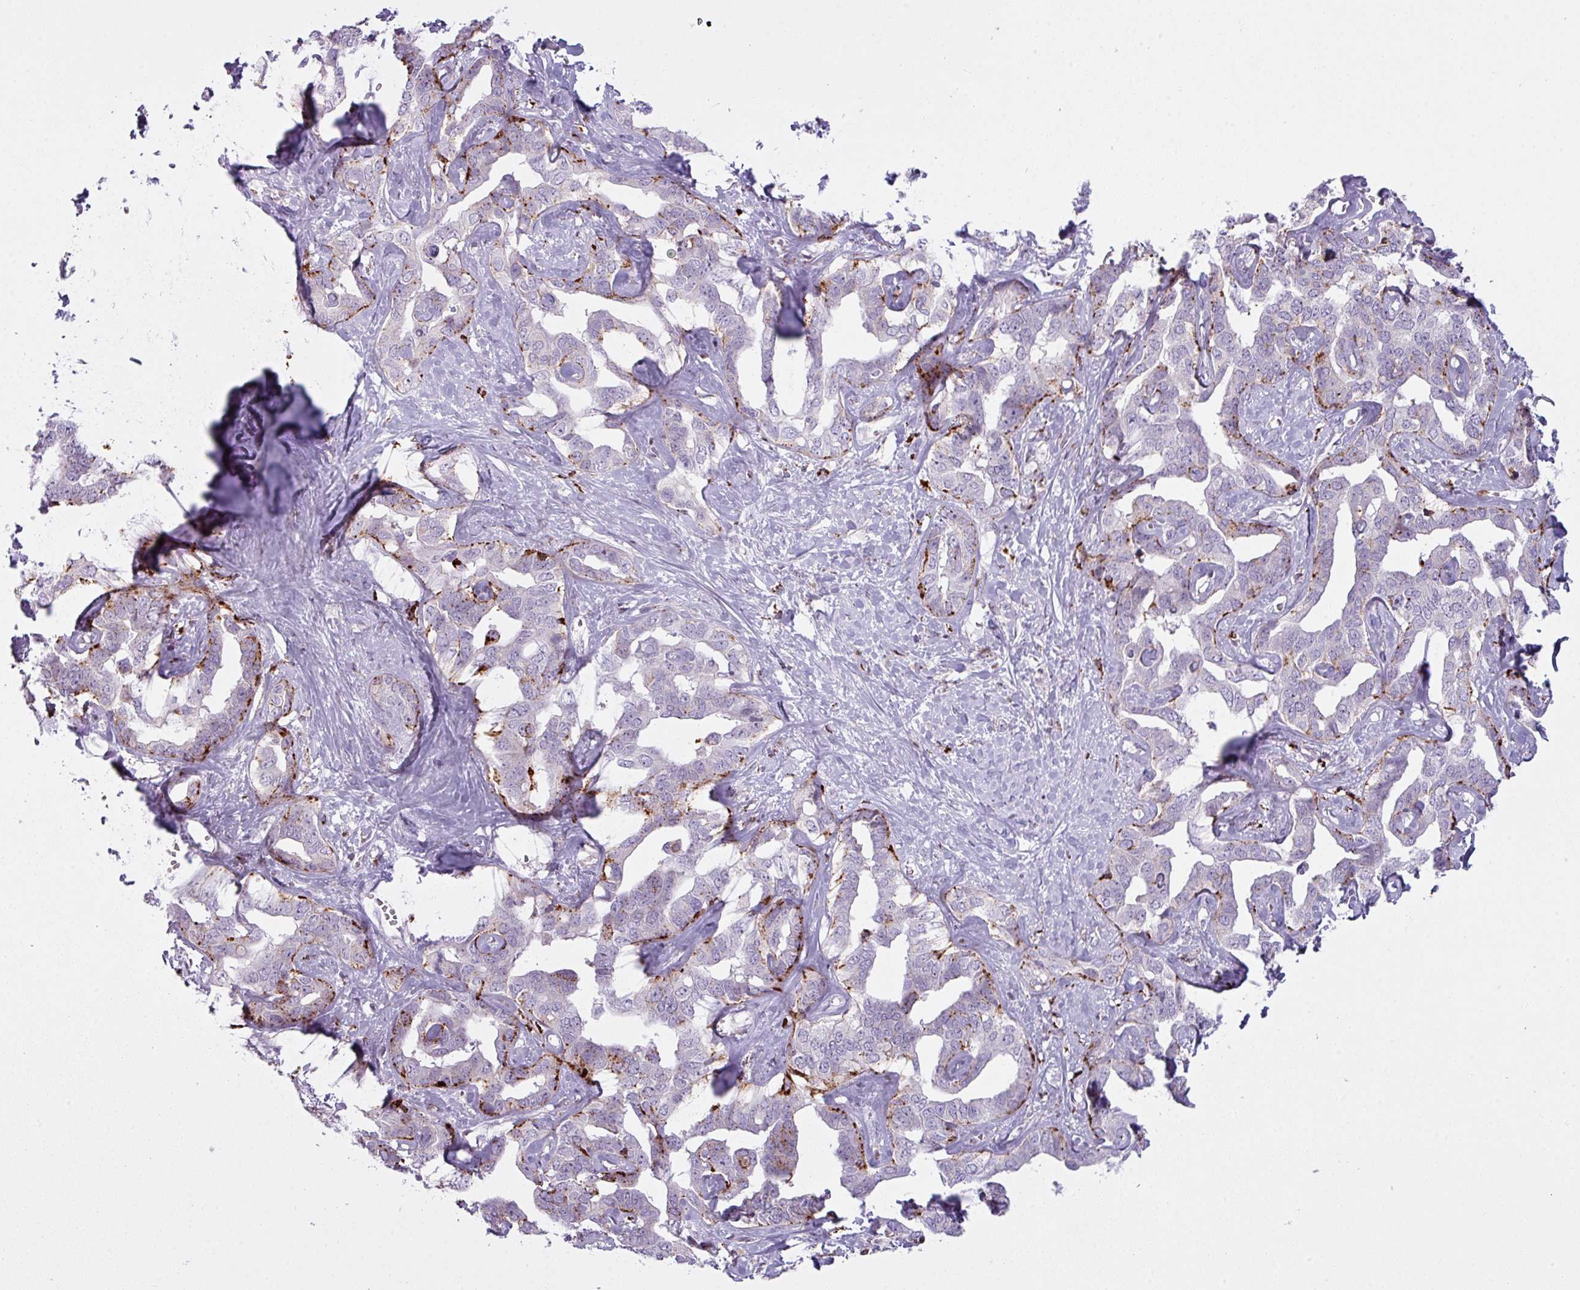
{"staining": {"intensity": "moderate", "quantity": "25%-75%", "location": "cytoplasmic/membranous"}, "tissue": "liver cancer", "cell_type": "Tumor cells", "image_type": "cancer", "snomed": [{"axis": "morphology", "description": "Cholangiocarcinoma"}, {"axis": "topography", "description": "Liver"}], "caption": "Tumor cells display medium levels of moderate cytoplasmic/membranous positivity in approximately 25%-75% of cells in cholangiocarcinoma (liver).", "gene": "MAP7D2", "patient": {"sex": "male", "age": 59}}